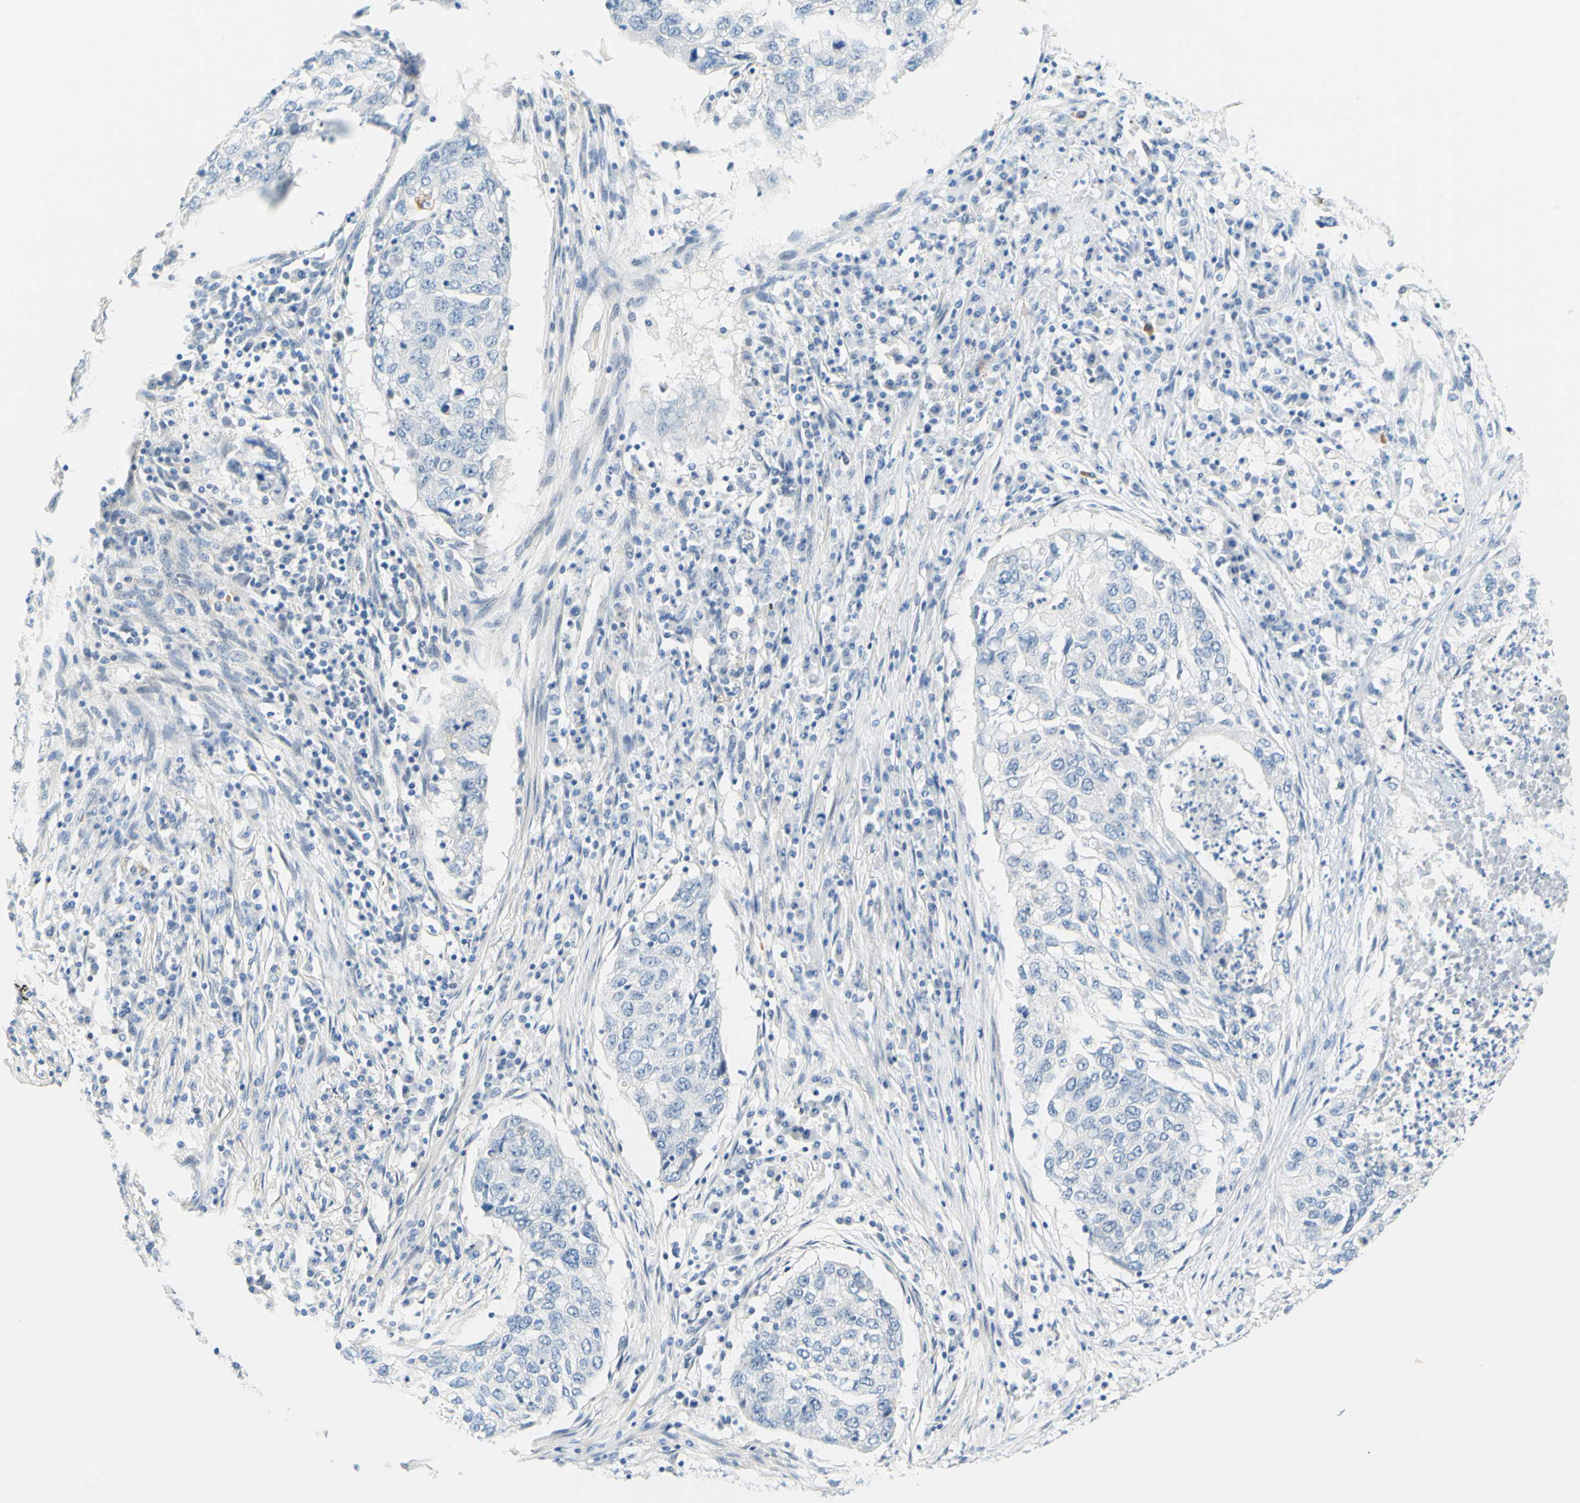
{"staining": {"intensity": "negative", "quantity": "none", "location": "none"}, "tissue": "lung cancer", "cell_type": "Tumor cells", "image_type": "cancer", "snomed": [{"axis": "morphology", "description": "Squamous cell carcinoma, NOS"}, {"axis": "topography", "description": "Lung"}], "caption": "This is a histopathology image of IHC staining of lung cancer, which shows no staining in tumor cells.", "gene": "ENTREP2", "patient": {"sex": "female", "age": 63}}